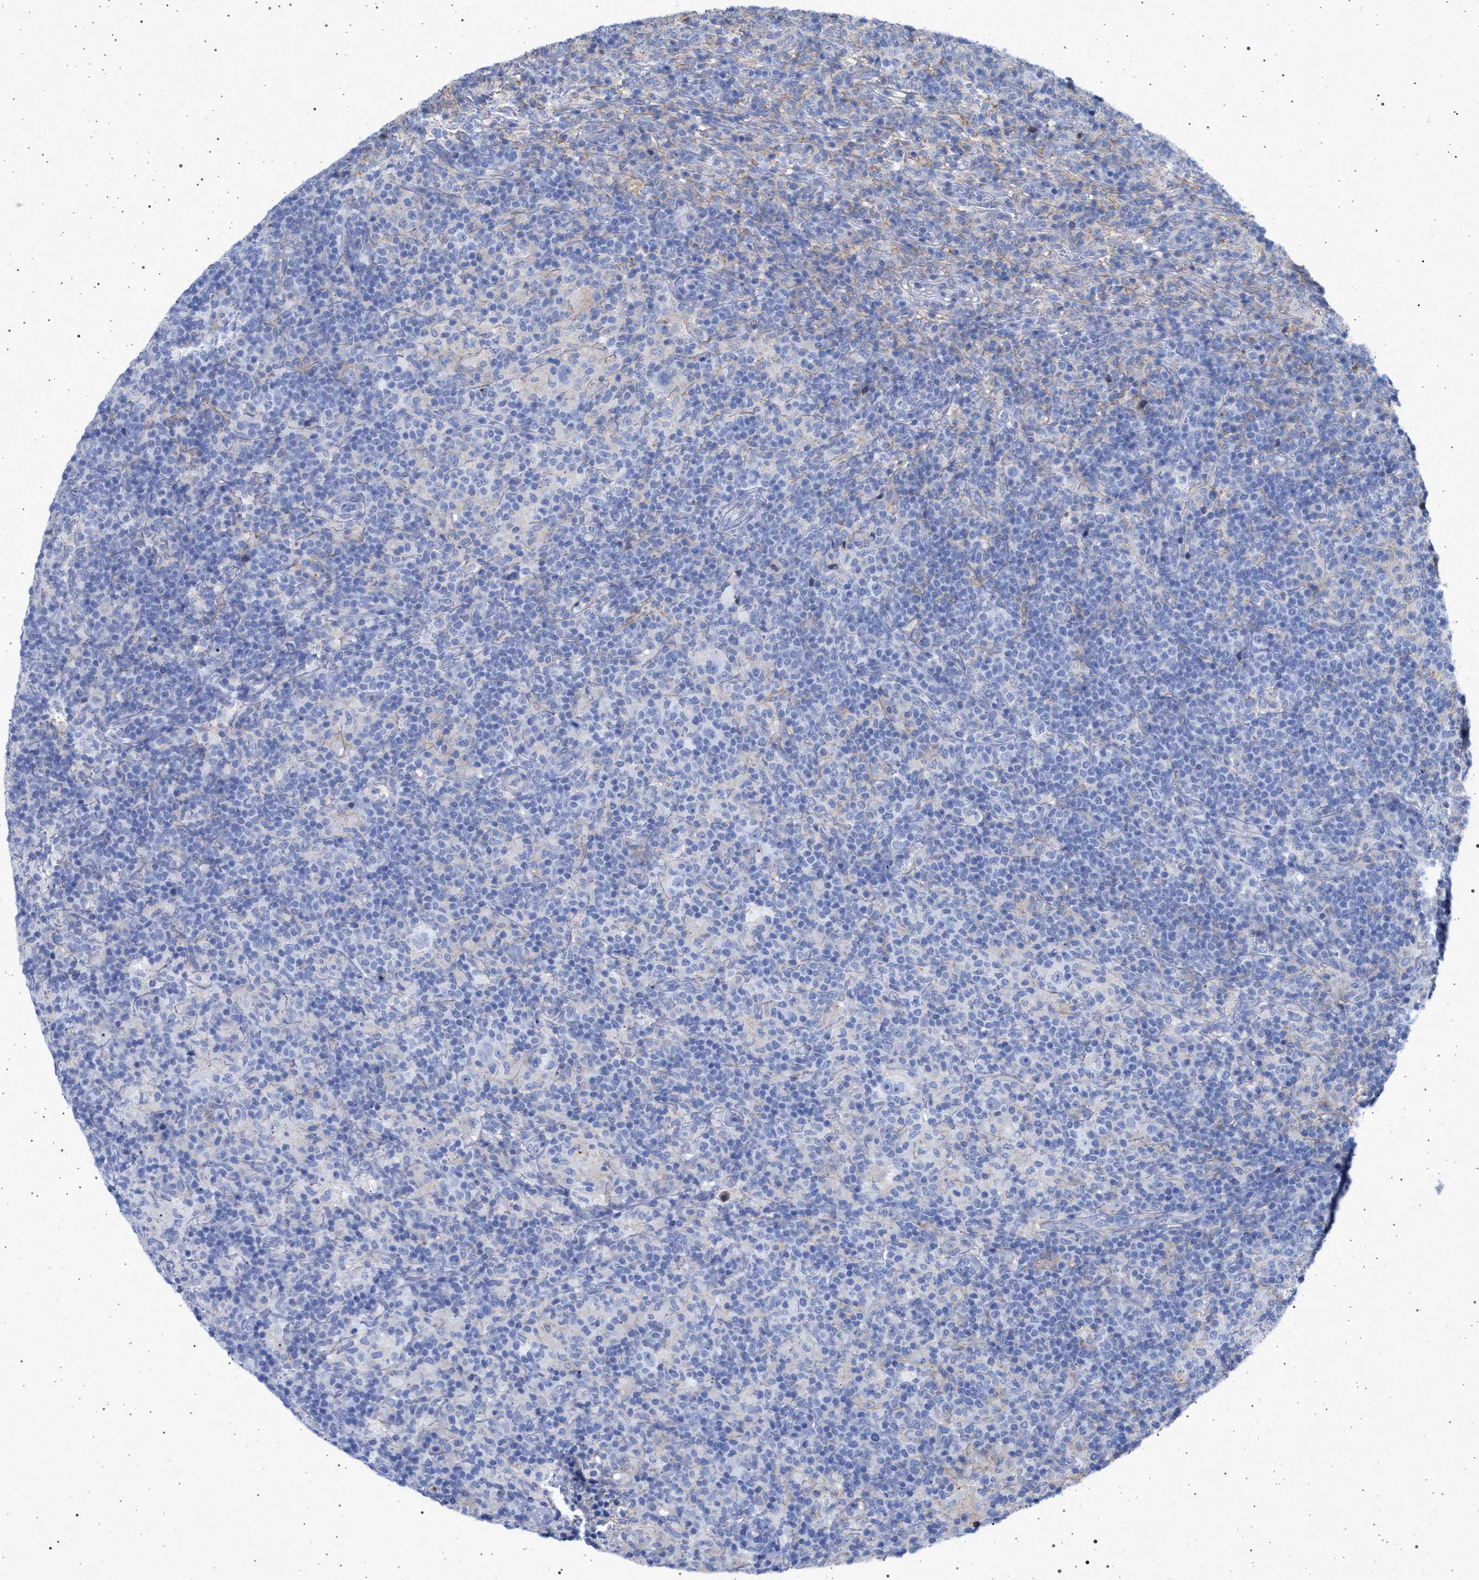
{"staining": {"intensity": "negative", "quantity": "none", "location": "none"}, "tissue": "lymphoma", "cell_type": "Tumor cells", "image_type": "cancer", "snomed": [{"axis": "morphology", "description": "Hodgkin's disease, NOS"}, {"axis": "topography", "description": "Lymph node"}], "caption": "Lymphoma was stained to show a protein in brown. There is no significant expression in tumor cells.", "gene": "PLG", "patient": {"sex": "male", "age": 70}}